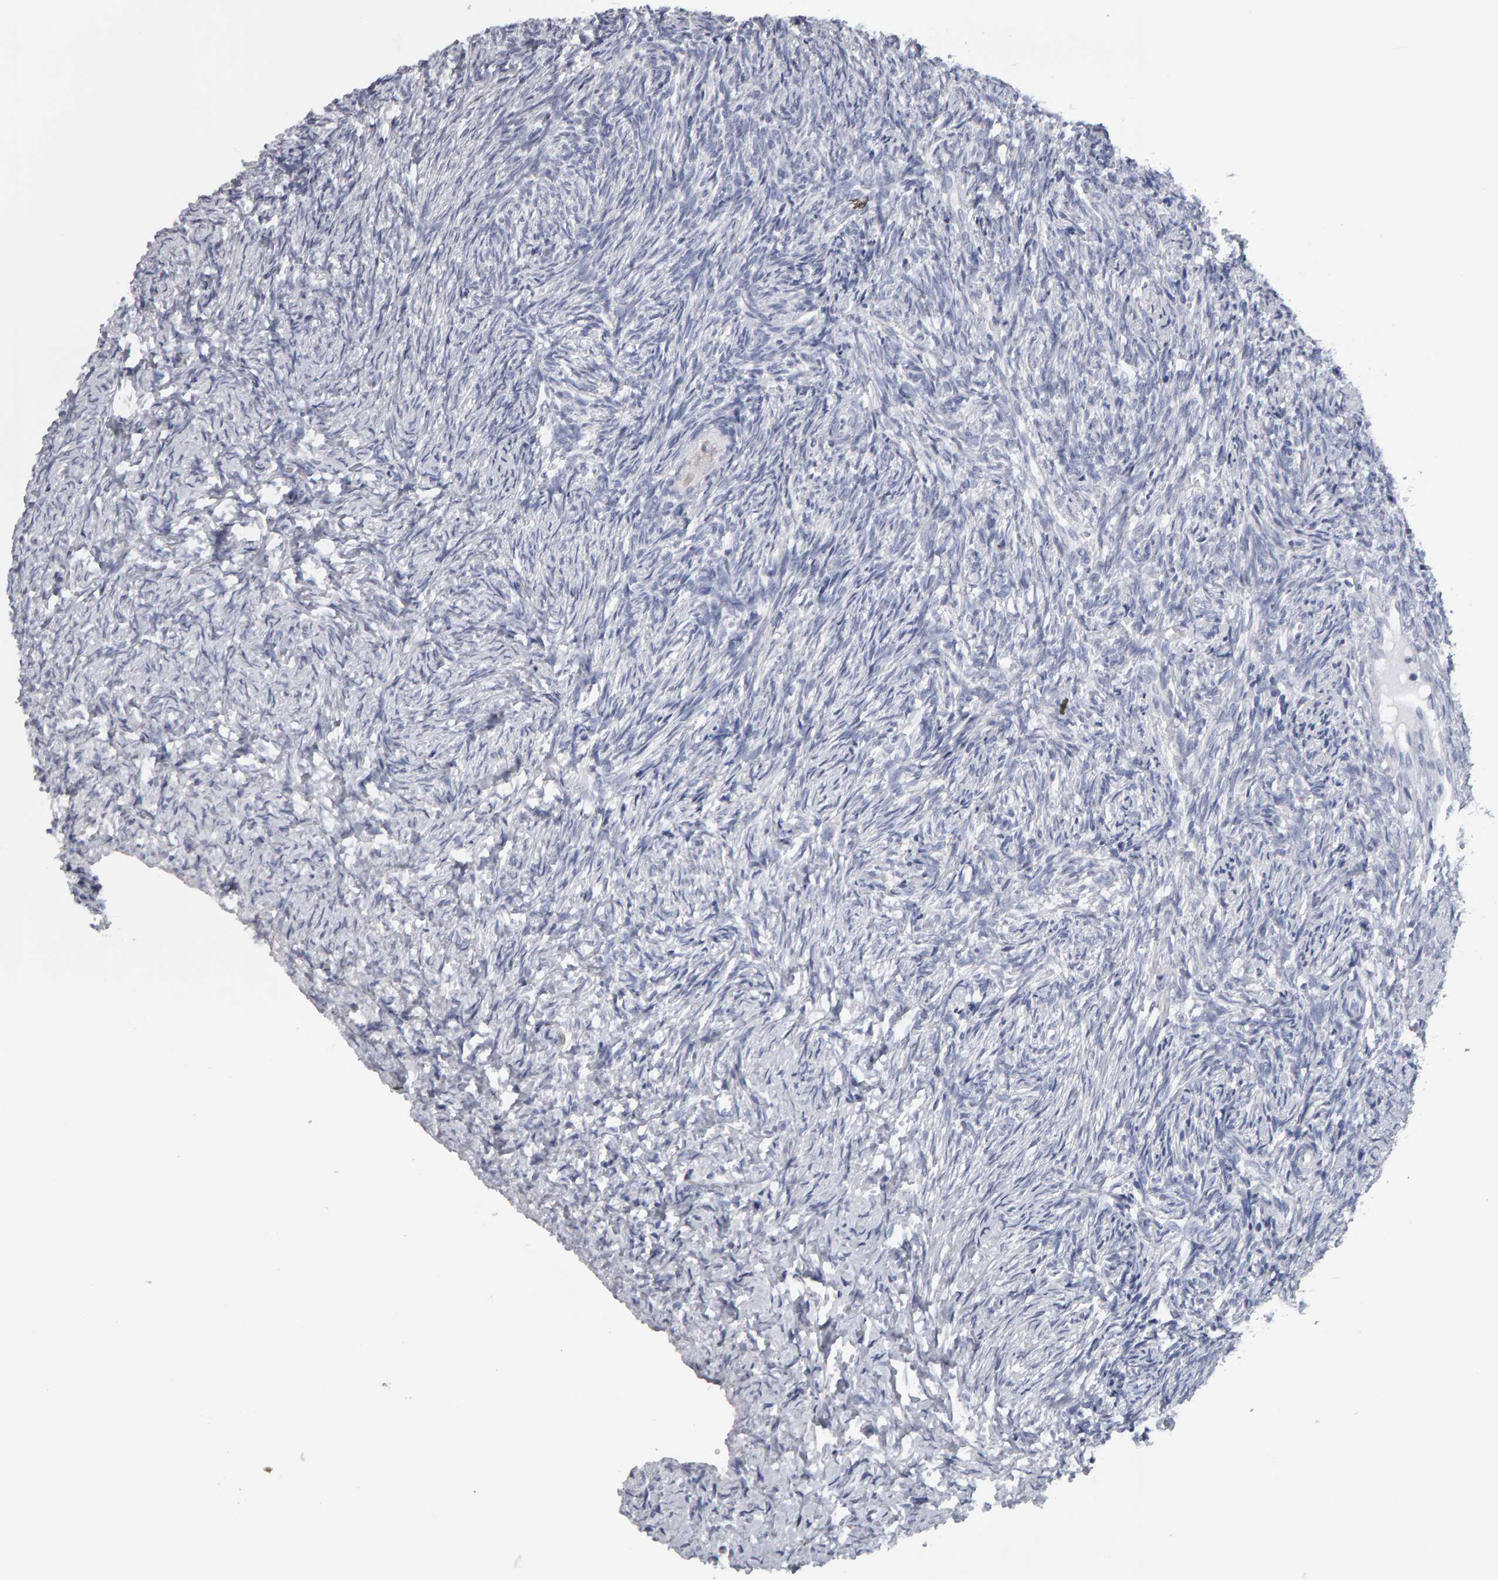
{"staining": {"intensity": "negative", "quantity": "none", "location": "none"}, "tissue": "ovary", "cell_type": "Follicle cells", "image_type": "normal", "snomed": [{"axis": "morphology", "description": "Normal tissue, NOS"}, {"axis": "topography", "description": "Ovary"}], "caption": "Follicle cells are negative for brown protein staining in benign ovary.", "gene": "CD38", "patient": {"sex": "female", "age": 41}}